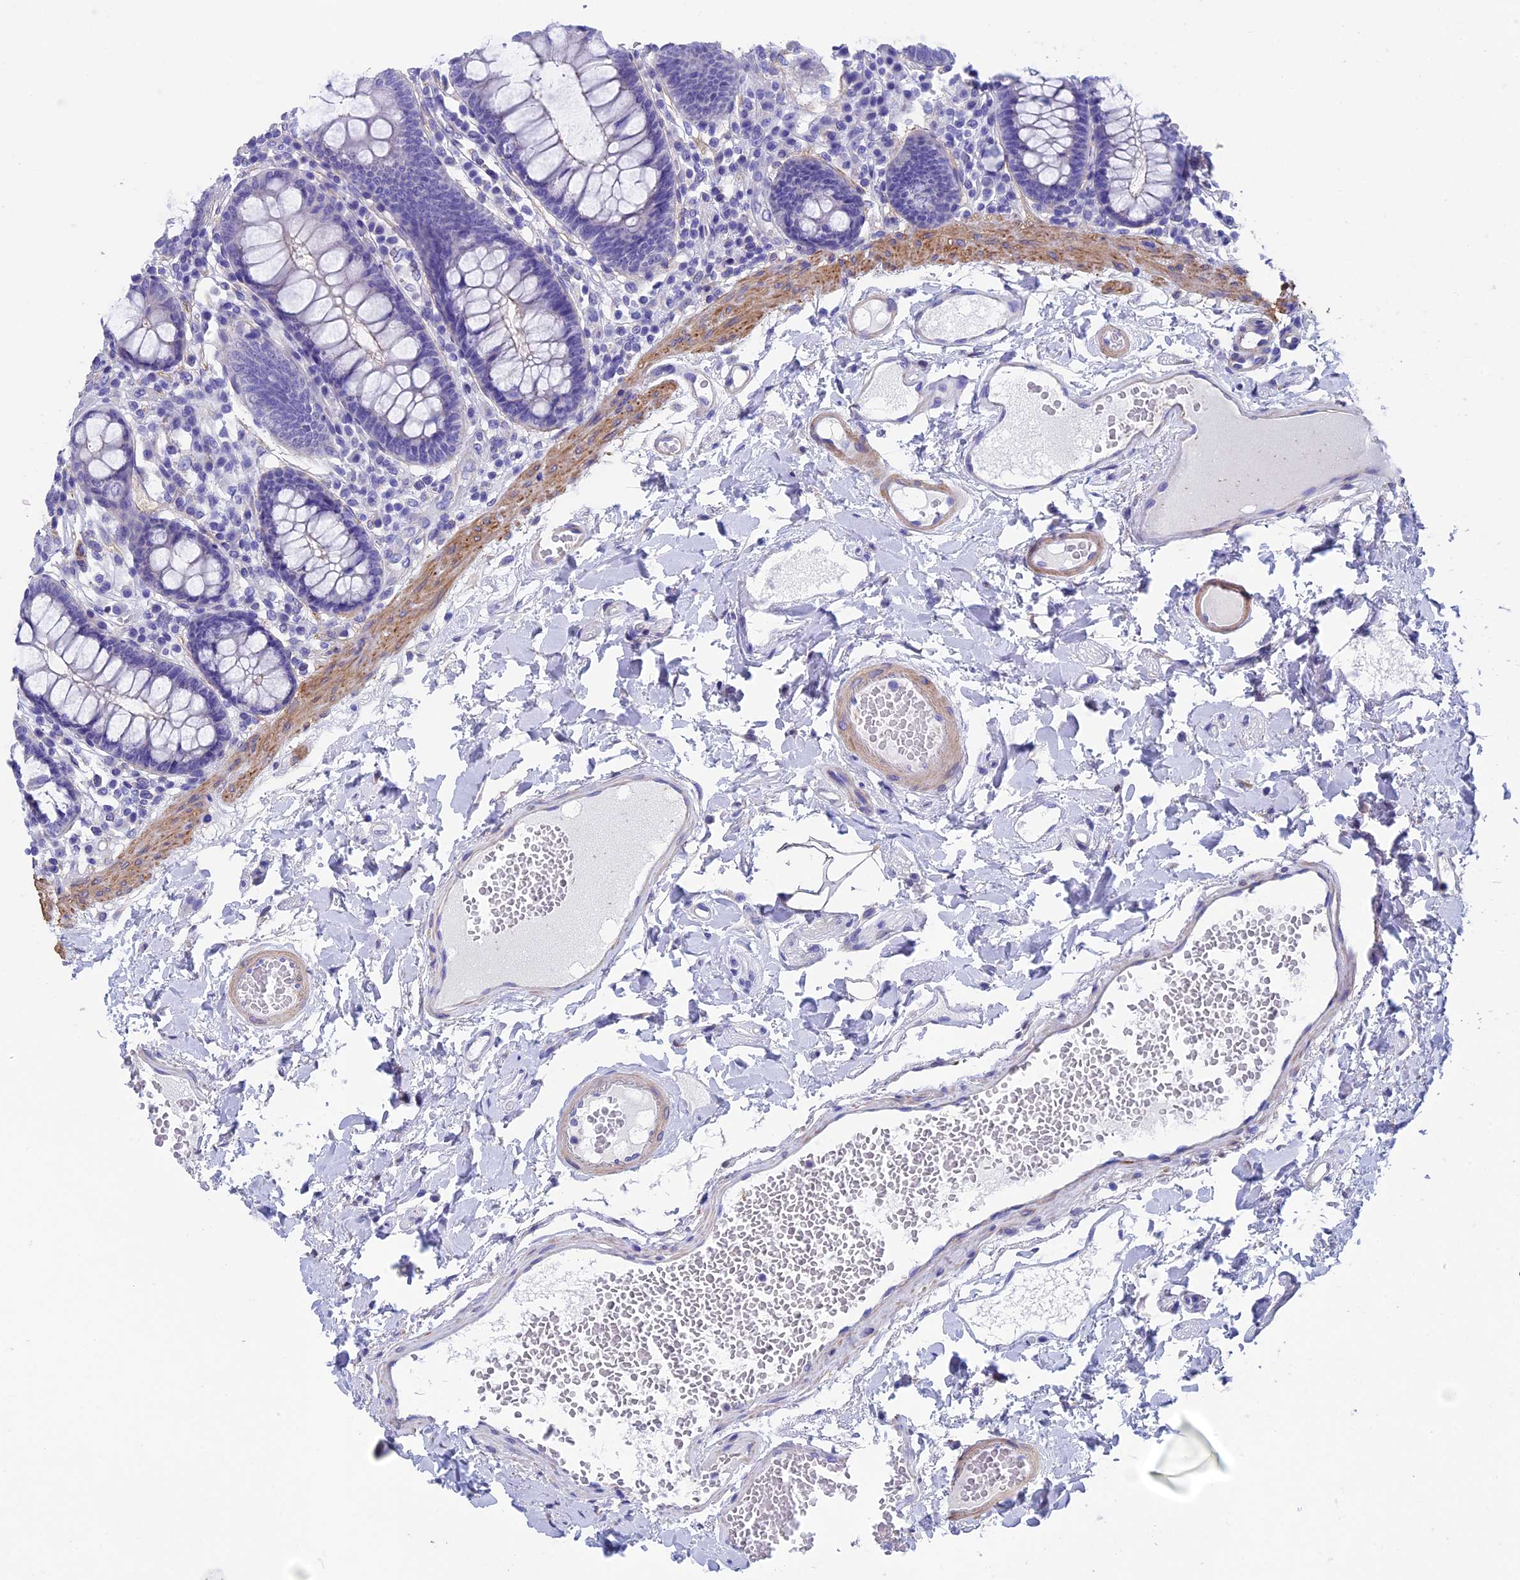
{"staining": {"intensity": "negative", "quantity": "none", "location": "none"}, "tissue": "colon", "cell_type": "Endothelial cells", "image_type": "normal", "snomed": [{"axis": "morphology", "description": "Normal tissue, NOS"}, {"axis": "topography", "description": "Colon"}], "caption": "IHC photomicrograph of unremarkable human colon stained for a protein (brown), which exhibits no positivity in endothelial cells.", "gene": "ADH7", "patient": {"sex": "male", "age": 84}}